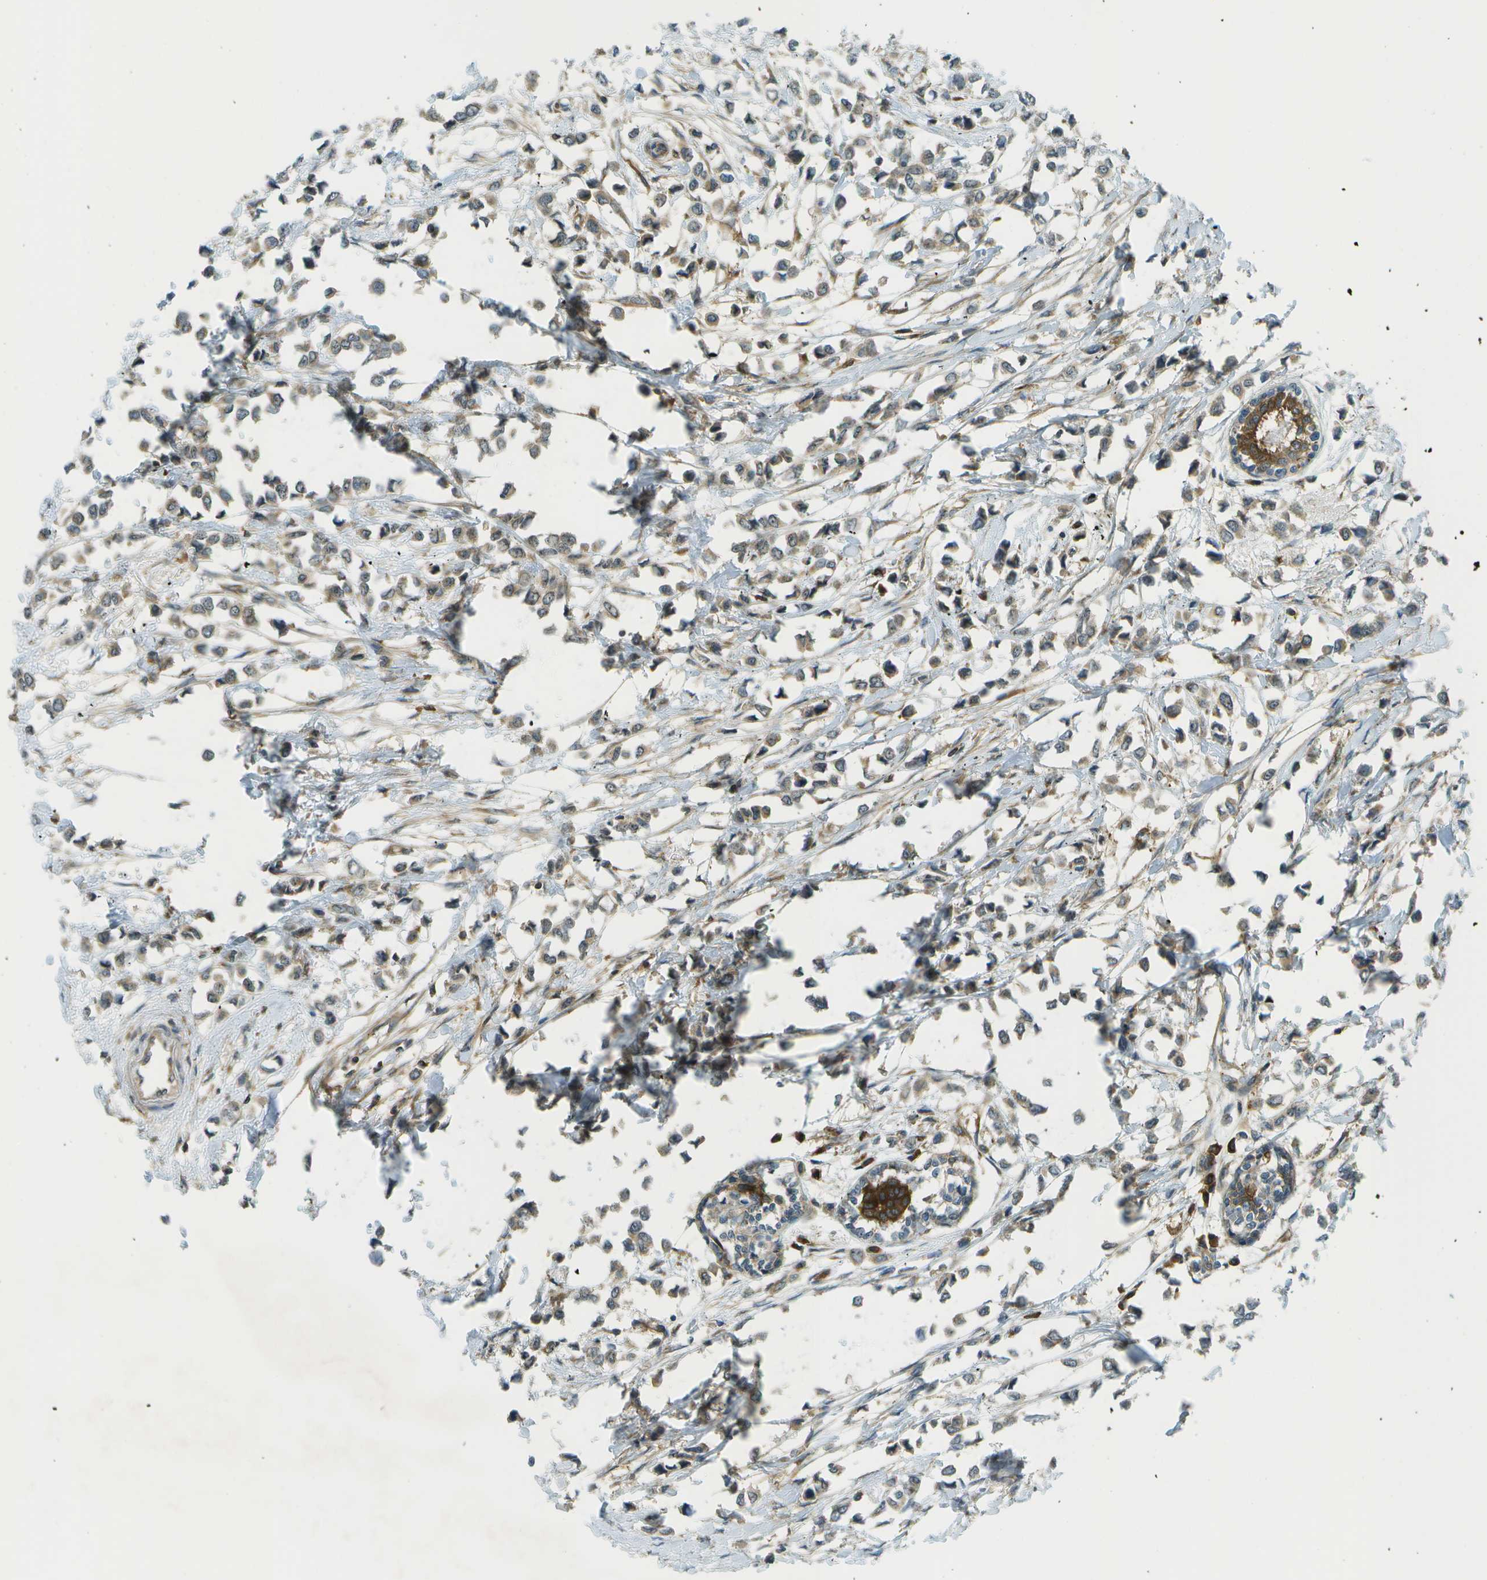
{"staining": {"intensity": "weak", "quantity": ">75%", "location": "cytoplasmic/membranous"}, "tissue": "breast cancer", "cell_type": "Tumor cells", "image_type": "cancer", "snomed": [{"axis": "morphology", "description": "Lobular carcinoma"}, {"axis": "topography", "description": "Breast"}], "caption": "Breast cancer (lobular carcinoma) stained for a protein reveals weak cytoplasmic/membranous positivity in tumor cells. (DAB (3,3'-diaminobenzidine) = brown stain, brightfield microscopy at high magnification).", "gene": "TMTC1", "patient": {"sex": "female", "age": 51}}